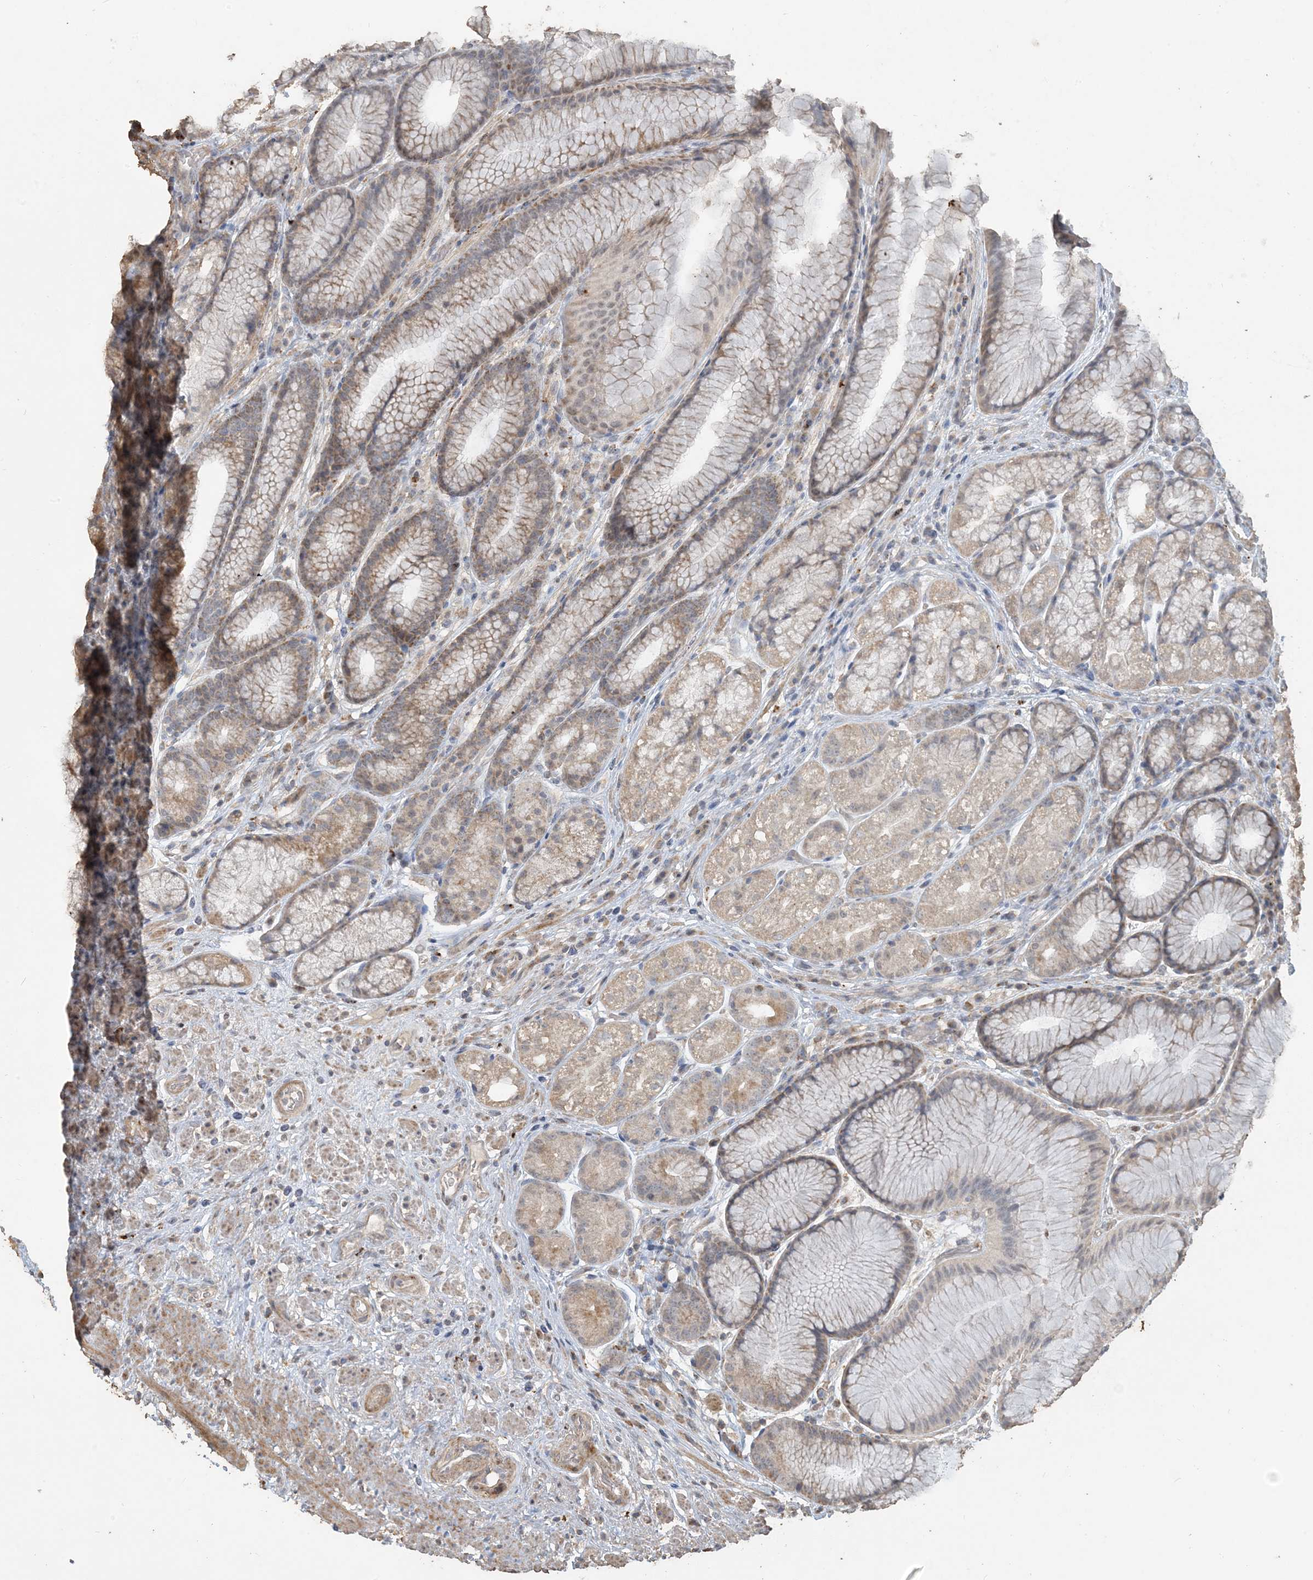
{"staining": {"intensity": "moderate", "quantity": "25%-75%", "location": "cytoplasmic/membranous"}, "tissue": "stomach", "cell_type": "Glandular cells", "image_type": "normal", "snomed": [{"axis": "morphology", "description": "Normal tissue, NOS"}, {"axis": "topography", "description": "Stomach"}], "caption": "Unremarkable stomach exhibits moderate cytoplasmic/membranous expression in approximately 25%-75% of glandular cells, visualized by immunohistochemistry.", "gene": "SFMBT2", "patient": {"sex": "male", "age": 57}}